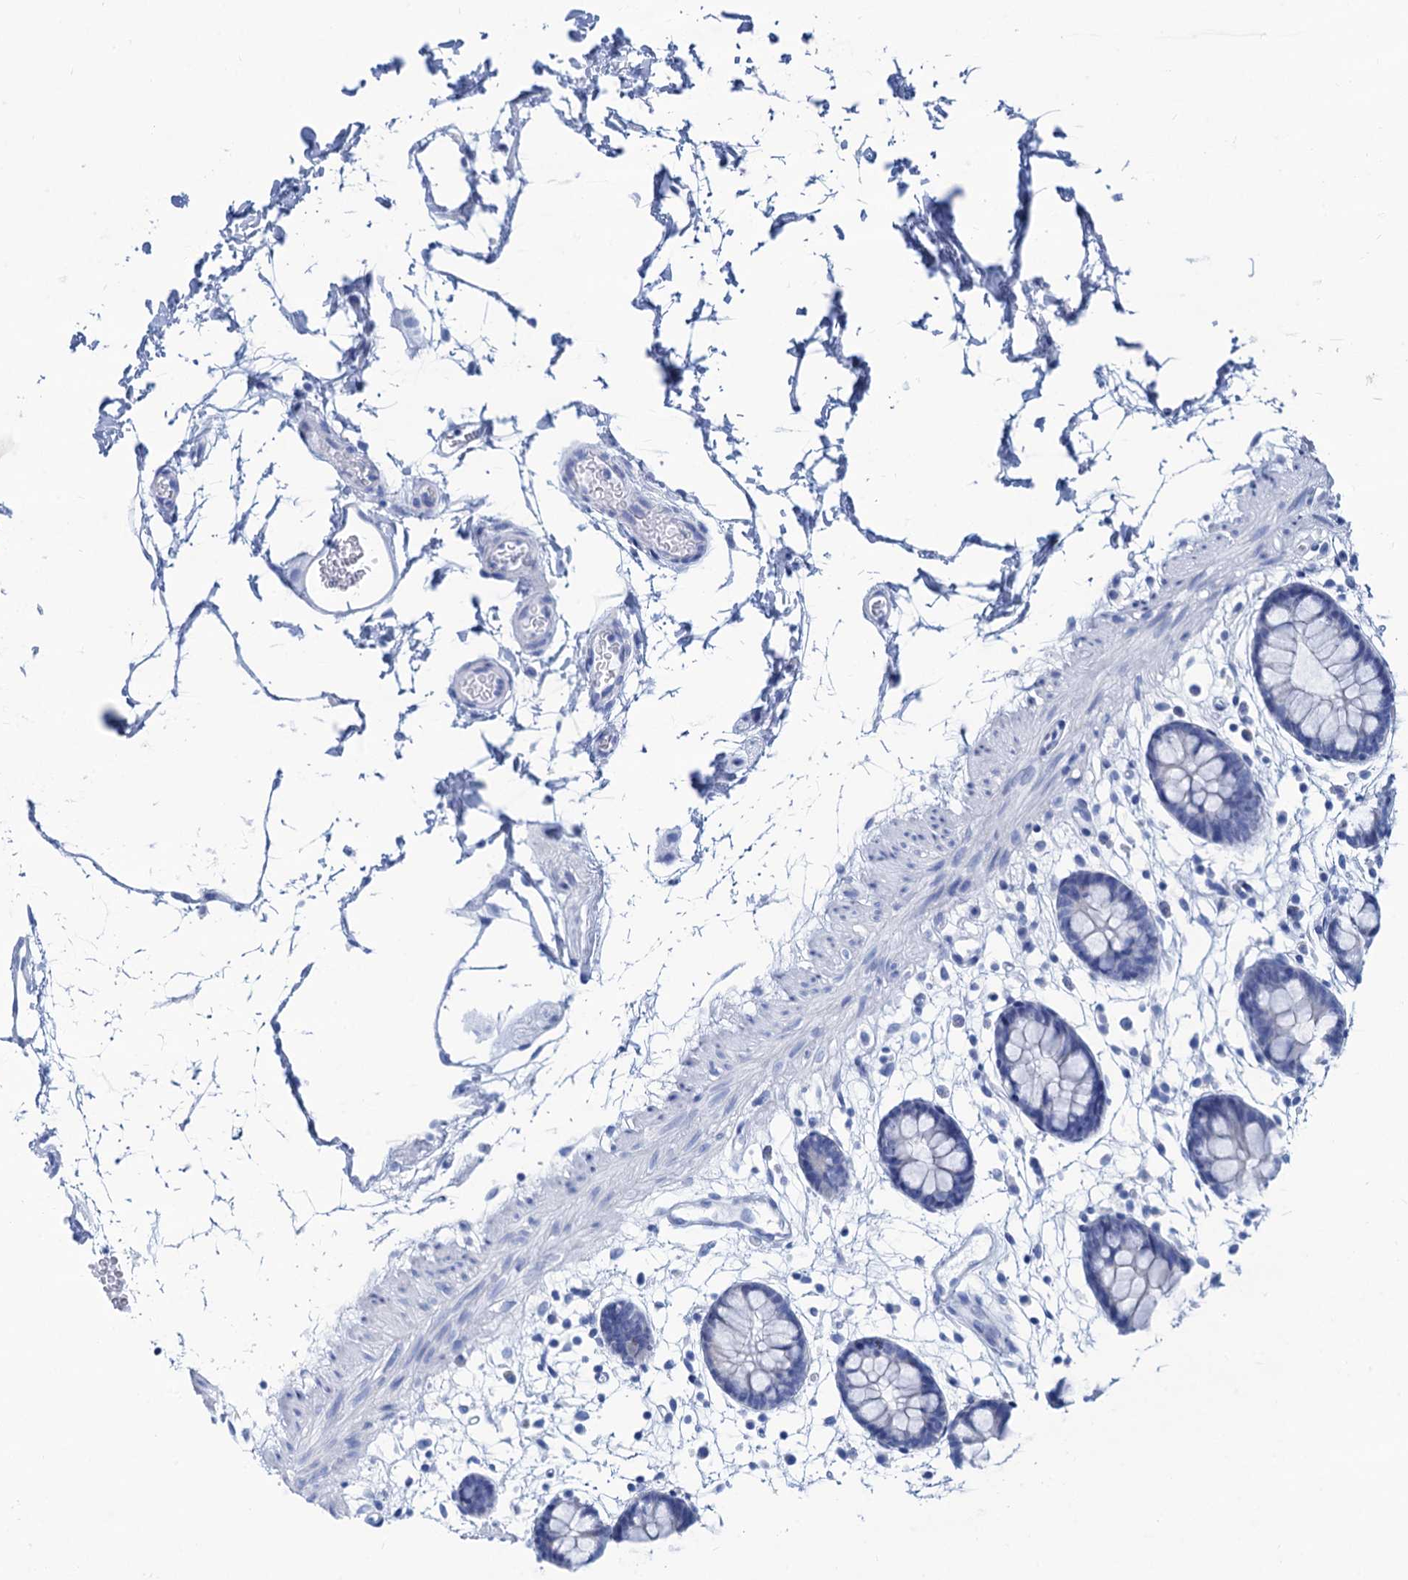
{"staining": {"intensity": "negative", "quantity": "none", "location": "none"}, "tissue": "colon", "cell_type": "Endothelial cells", "image_type": "normal", "snomed": [{"axis": "morphology", "description": "Normal tissue, NOS"}, {"axis": "topography", "description": "Colon"}], "caption": "Immunohistochemistry (IHC) of normal human colon reveals no expression in endothelial cells. (Brightfield microscopy of DAB immunohistochemistry at high magnification).", "gene": "CABYR", "patient": {"sex": "male", "age": 56}}